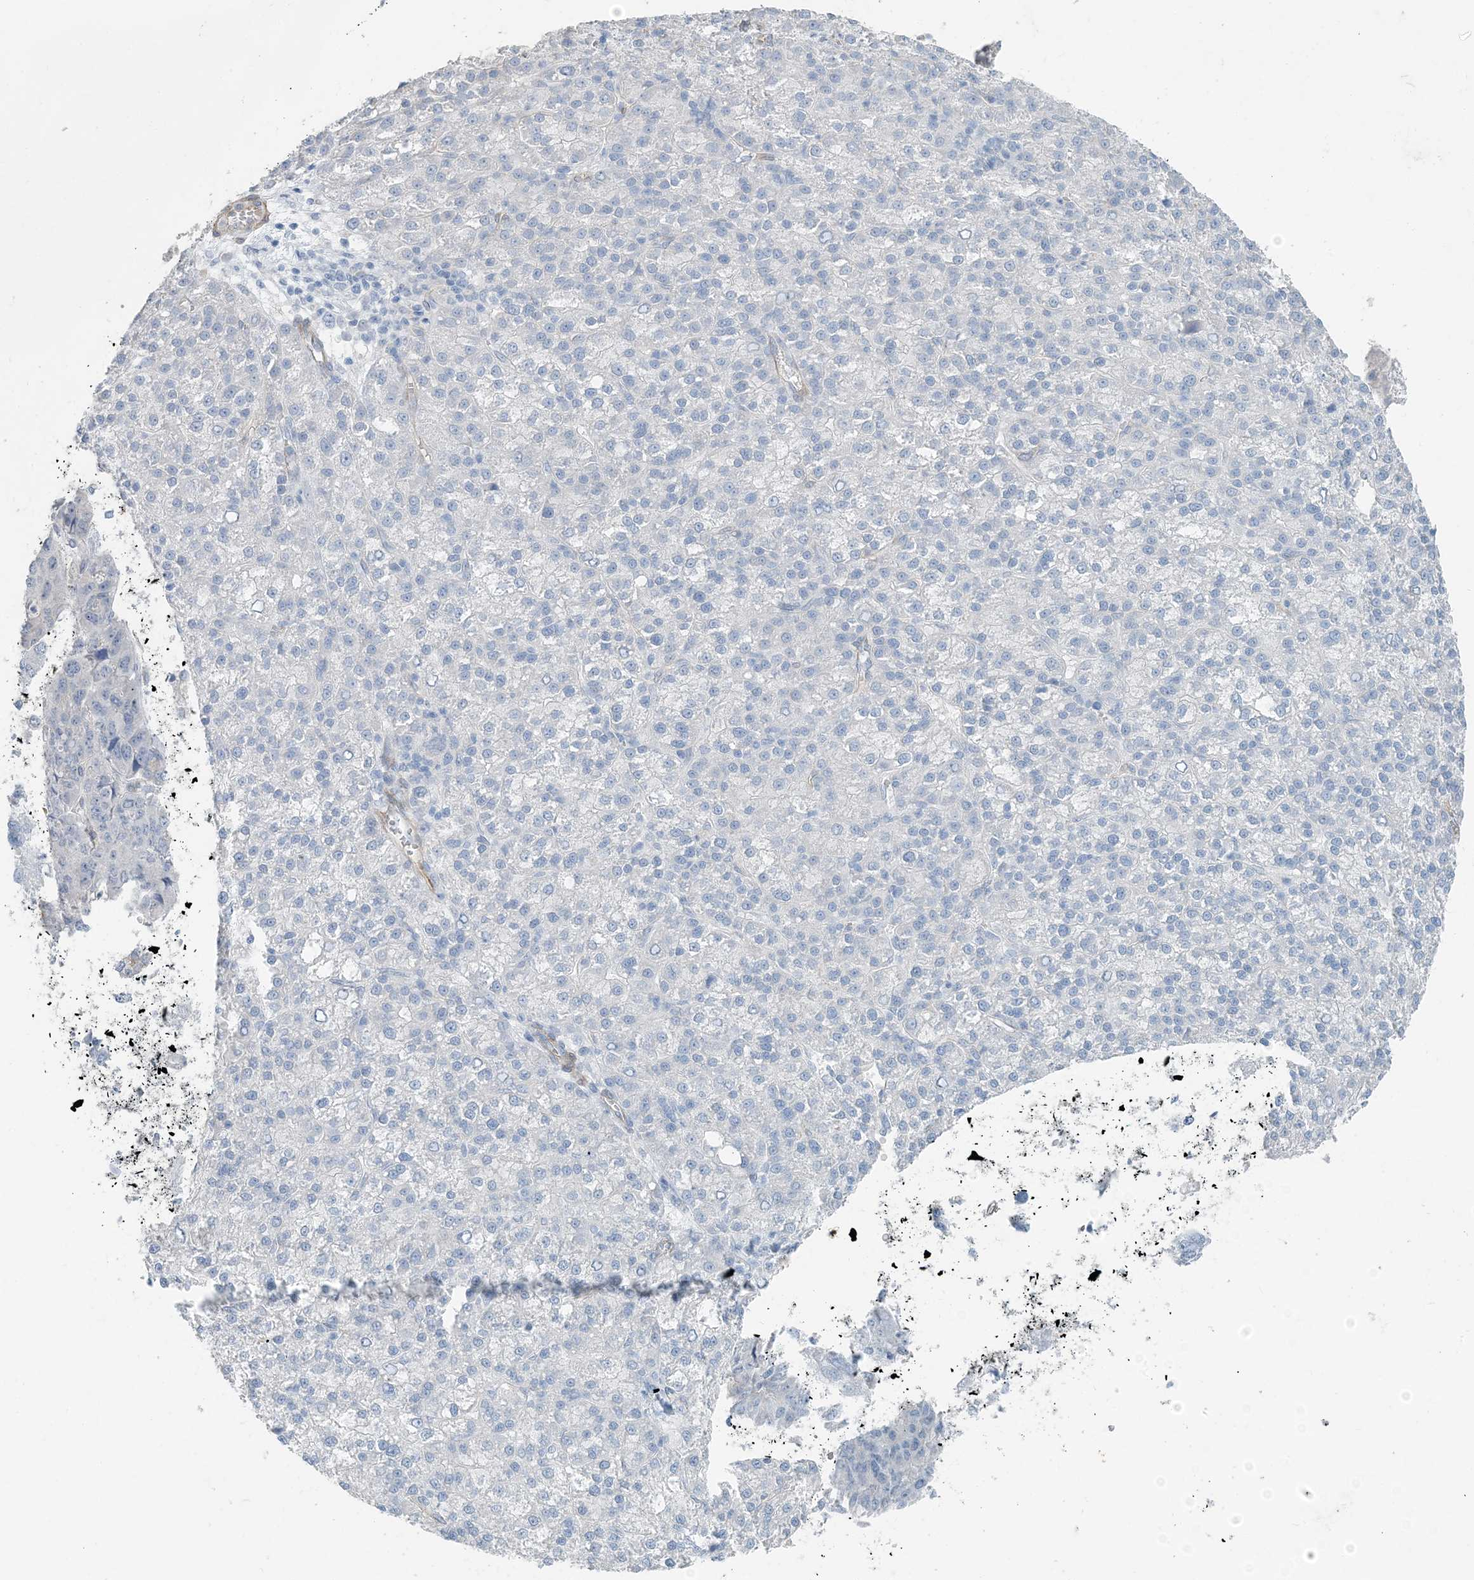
{"staining": {"intensity": "negative", "quantity": "none", "location": "none"}, "tissue": "liver cancer", "cell_type": "Tumor cells", "image_type": "cancer", "snomed": [{"axis": "morphology", "description": "Carcinoma, Hepatocellular, NOS"}, {"axis": "topography", "description": "Liver"}], "caption": "Immunohistochemistry (IHC) histopathology image of neoplastic tissue: human liver cancer stained with DAB exhibits no significant protein expression in tumor cells.", "gene": "PGM5", "patient": {"sex": "female", "age": 58}}